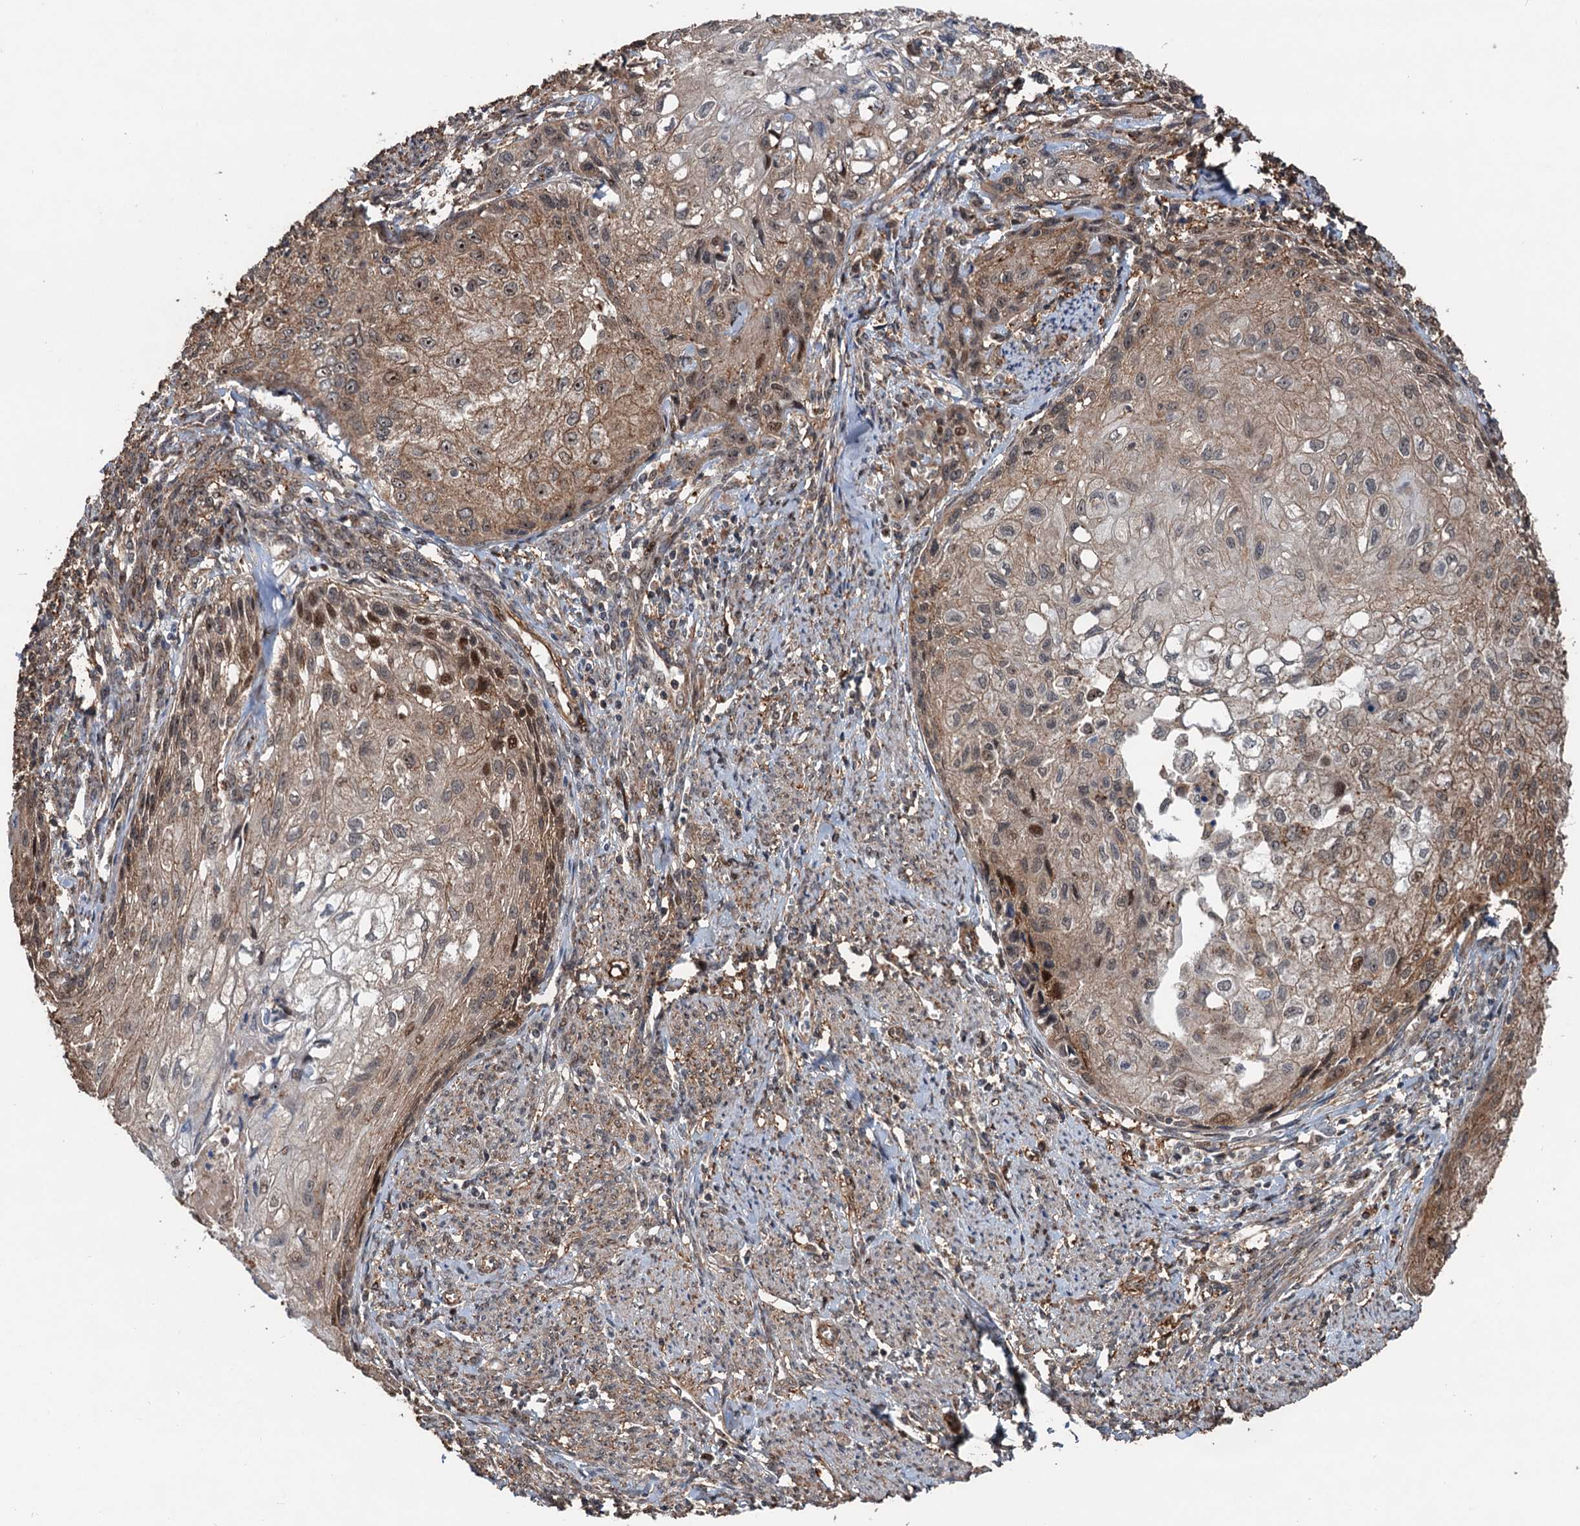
{"staining": {"intensity": "moderate", "quantity": ">75%", "location": "cytoplasmic/membranous,nuclear"}, "tissue": "cervical cancer", "cell_type": "Tumor cells", "image_type": "cancer", "snomed": [{"axis": "morphology", "description": "Squamous cell carcinoma, NOS"}, {"axis": "topography", "description": "Cervix"}], "caption": "The image displays immunohistochemical staining of cervical cancer (squamous cell carcinoma). There is moderate cytoplasmic/membranous and nuclear staining is identified in approximately >75% of tumor cells.", "gene": "TMA16", "patient": {"sex": "female", "age": 67}}